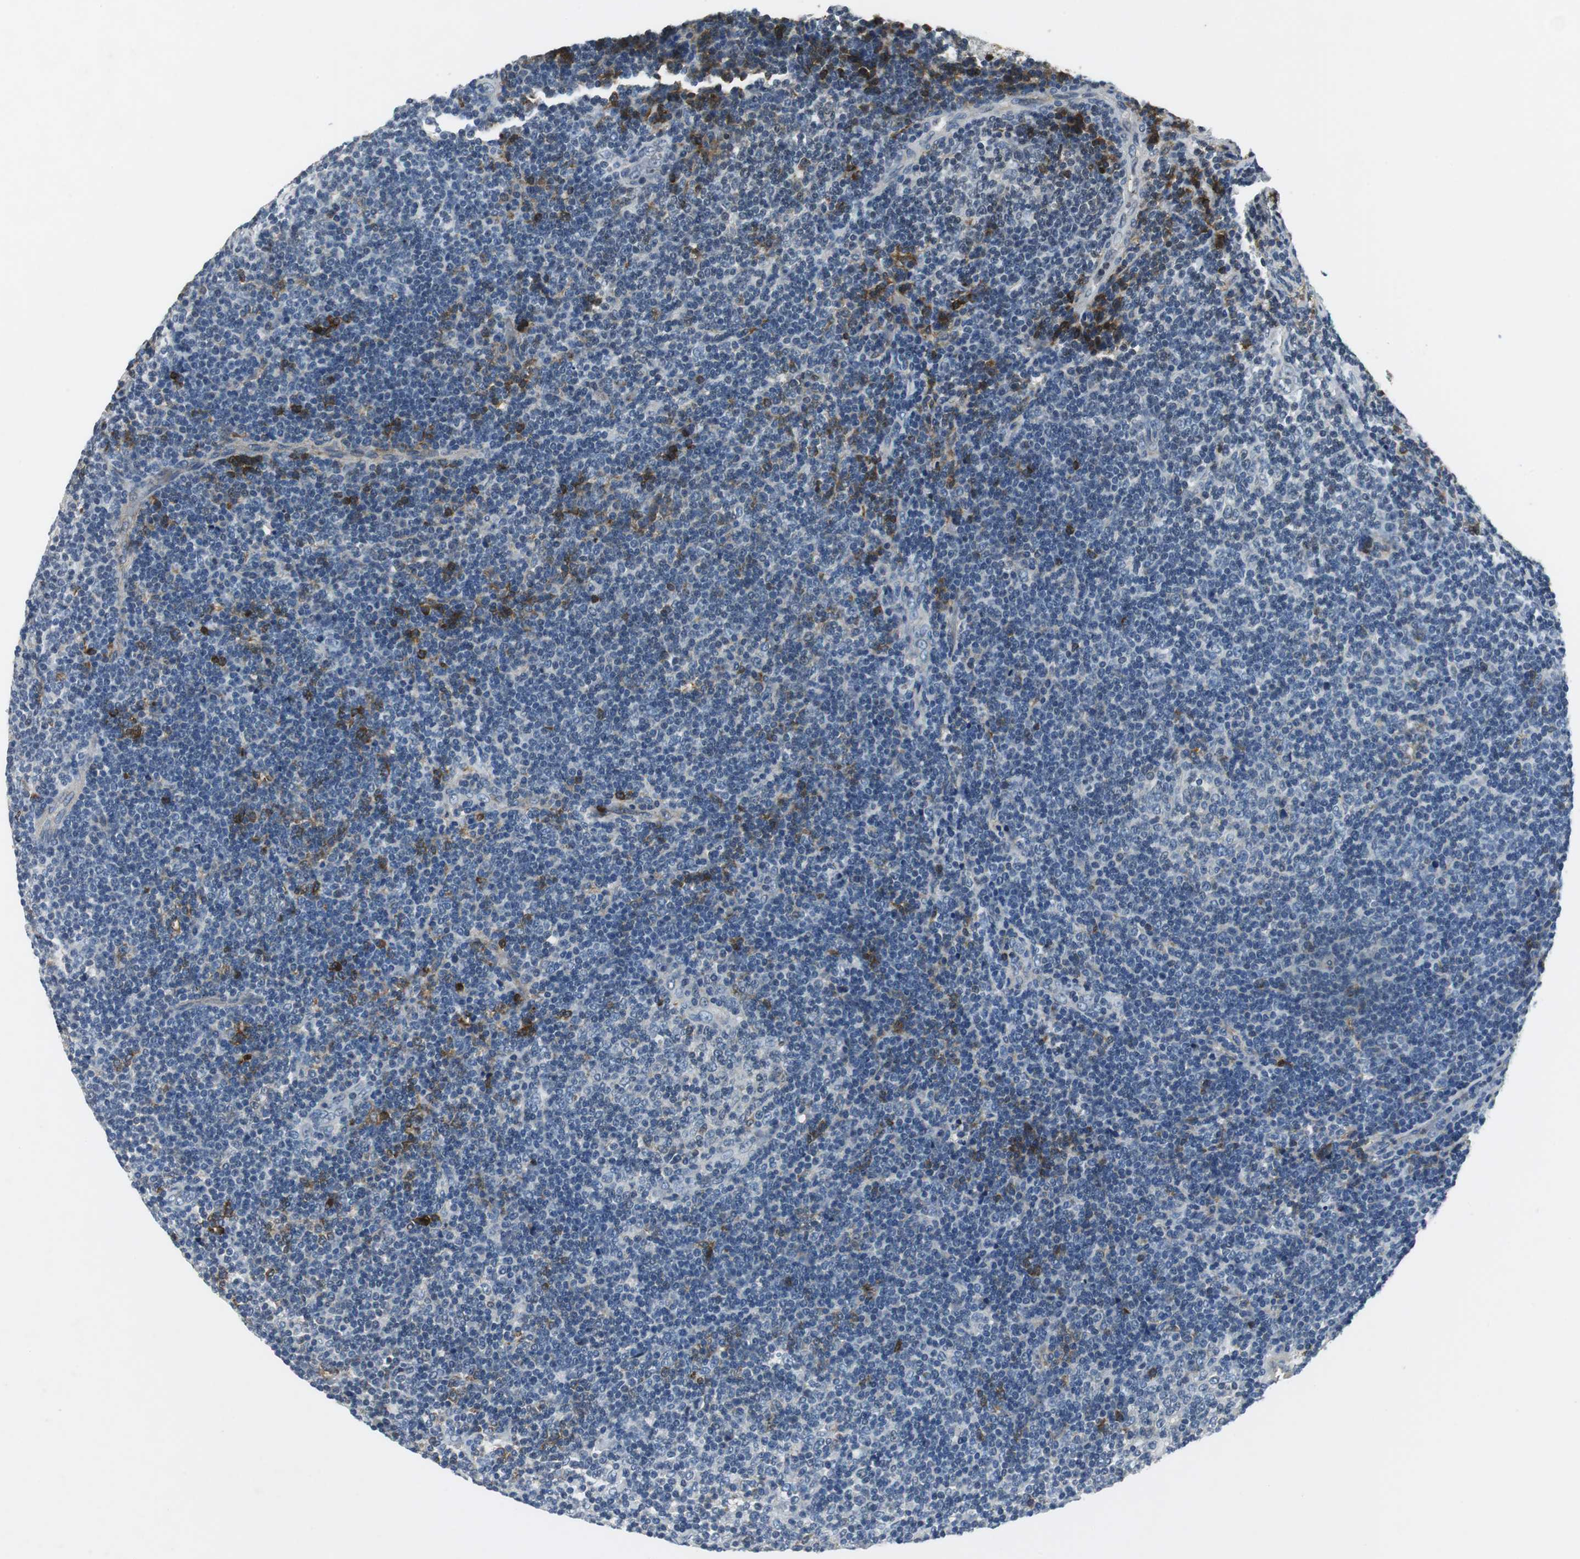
{"staining": {"intensity": "moderate", "quantity": "<25%", "location": "cytoplasmic/membranous,nuclear"}, "tissue": "lymphoma", "cell_type": "Tumor cells", "image_type": "cancer", "snomed": [{"axis": "morphology", "description": "Malignant lymphoma, non-Hodgkin's type, Low grade"}, {"axis": "topography", "description": "Lymph node"}], "caption": "Protein expression analysis of low-grade malignant lymphoma, non-Hodgkin's type displays moderate cytoplasmic/membranous and nuclear positivity in approximately <25% of tumor cells.", "gene": "ORM1", "patient": {"sex": "male", "age": 70}}